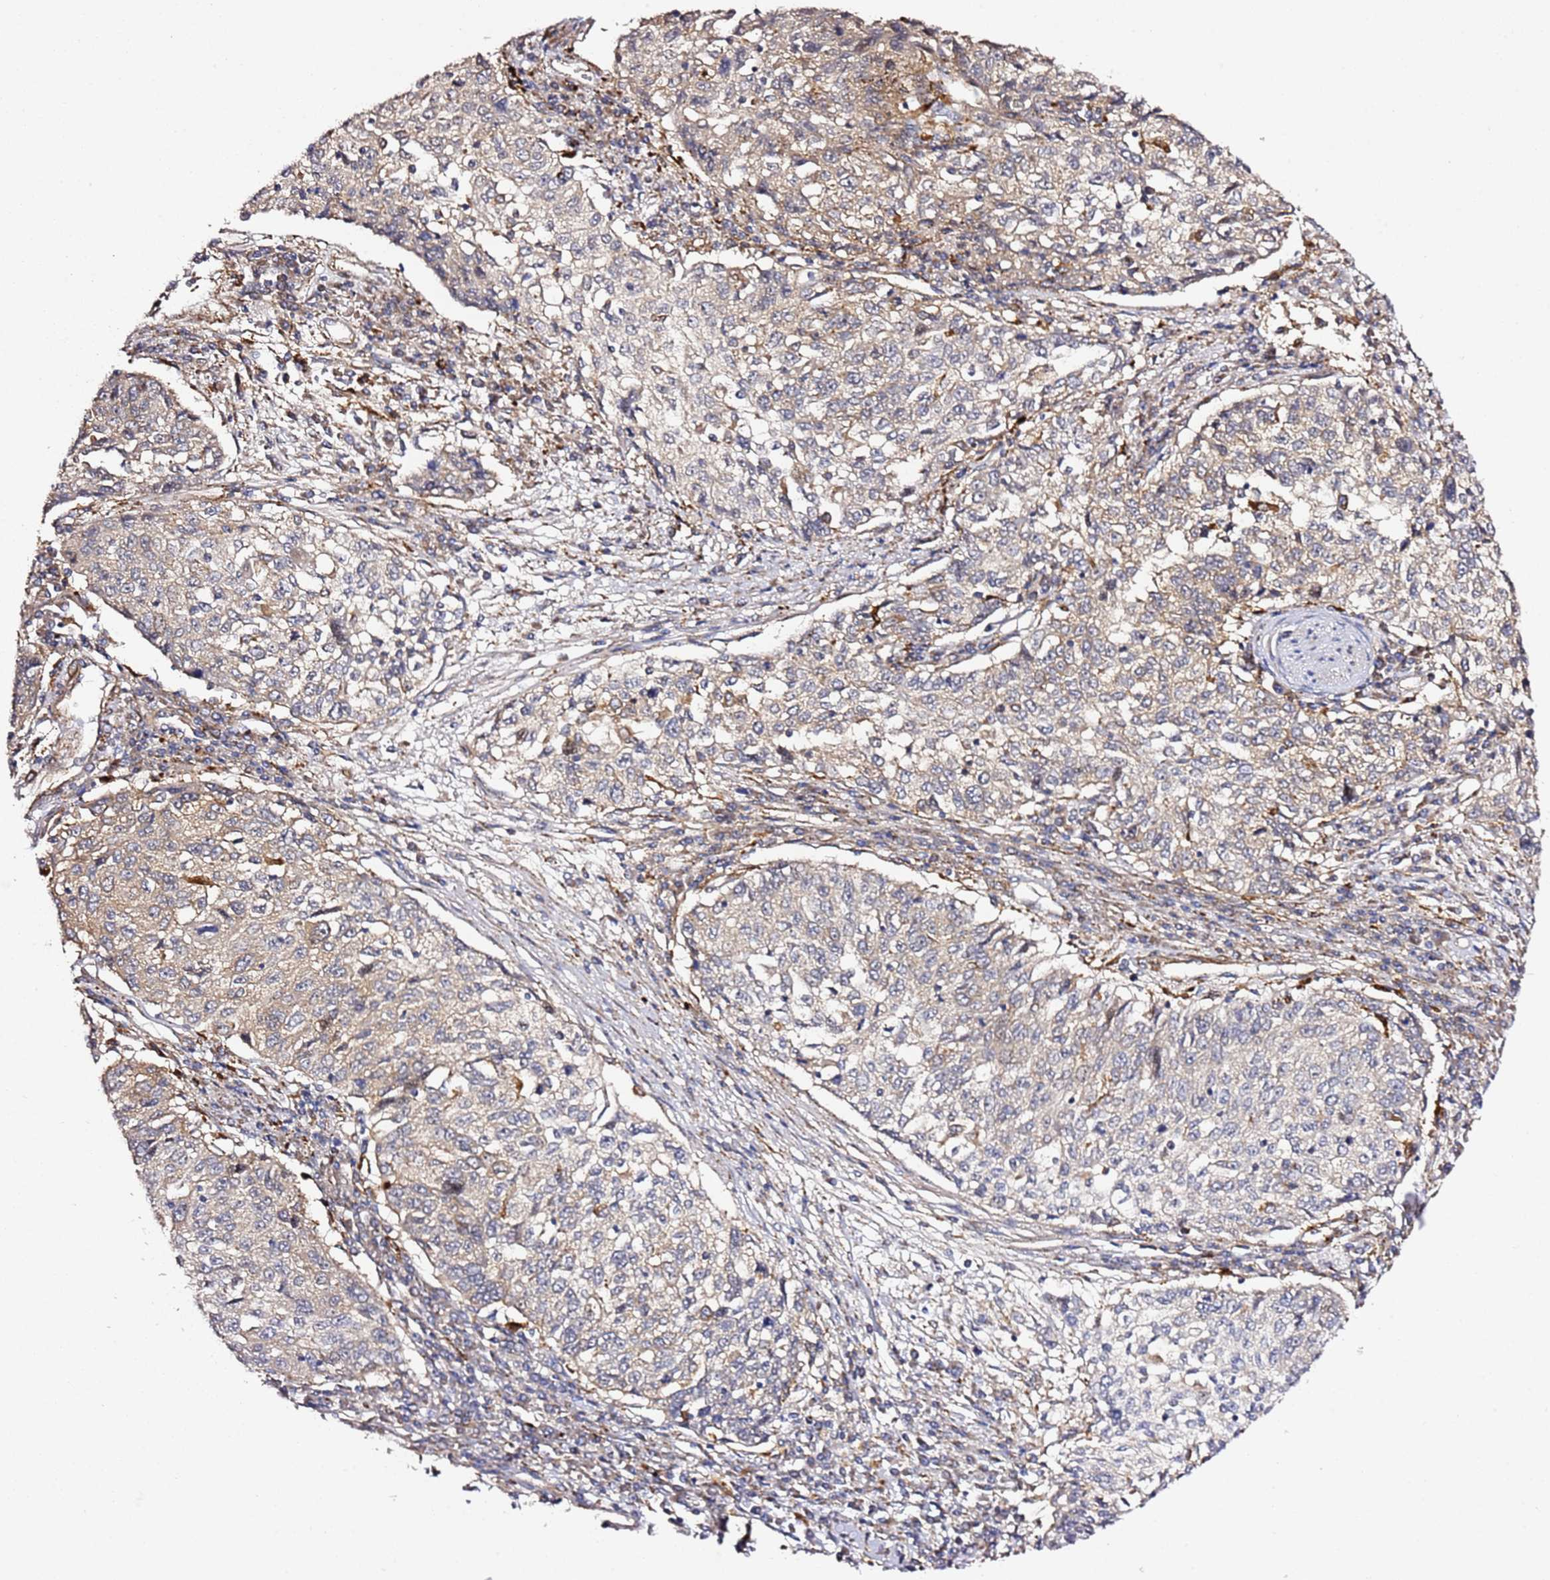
{"staining": {"intensity": "weak", "quantity": ">75%", "location": "cytoplasmic/membranous"}, "tissue": "cervical cancer", "cell_type": "Tumor cells", "image_type": "cancer", "snomed": [{"axis": "morphology", "description": "Squamous cell carcinoma, NOS"}, {"axis": "topography", "description": "Cervix"}], "caption": "Protein analysis of cervical squamous cell carcinoma tissue shows weak cytoplasmic/membranous staining in about >75% of tumor cells.", "gene": "PVRIG", "patient": {"sex": "female", "age": 57}}